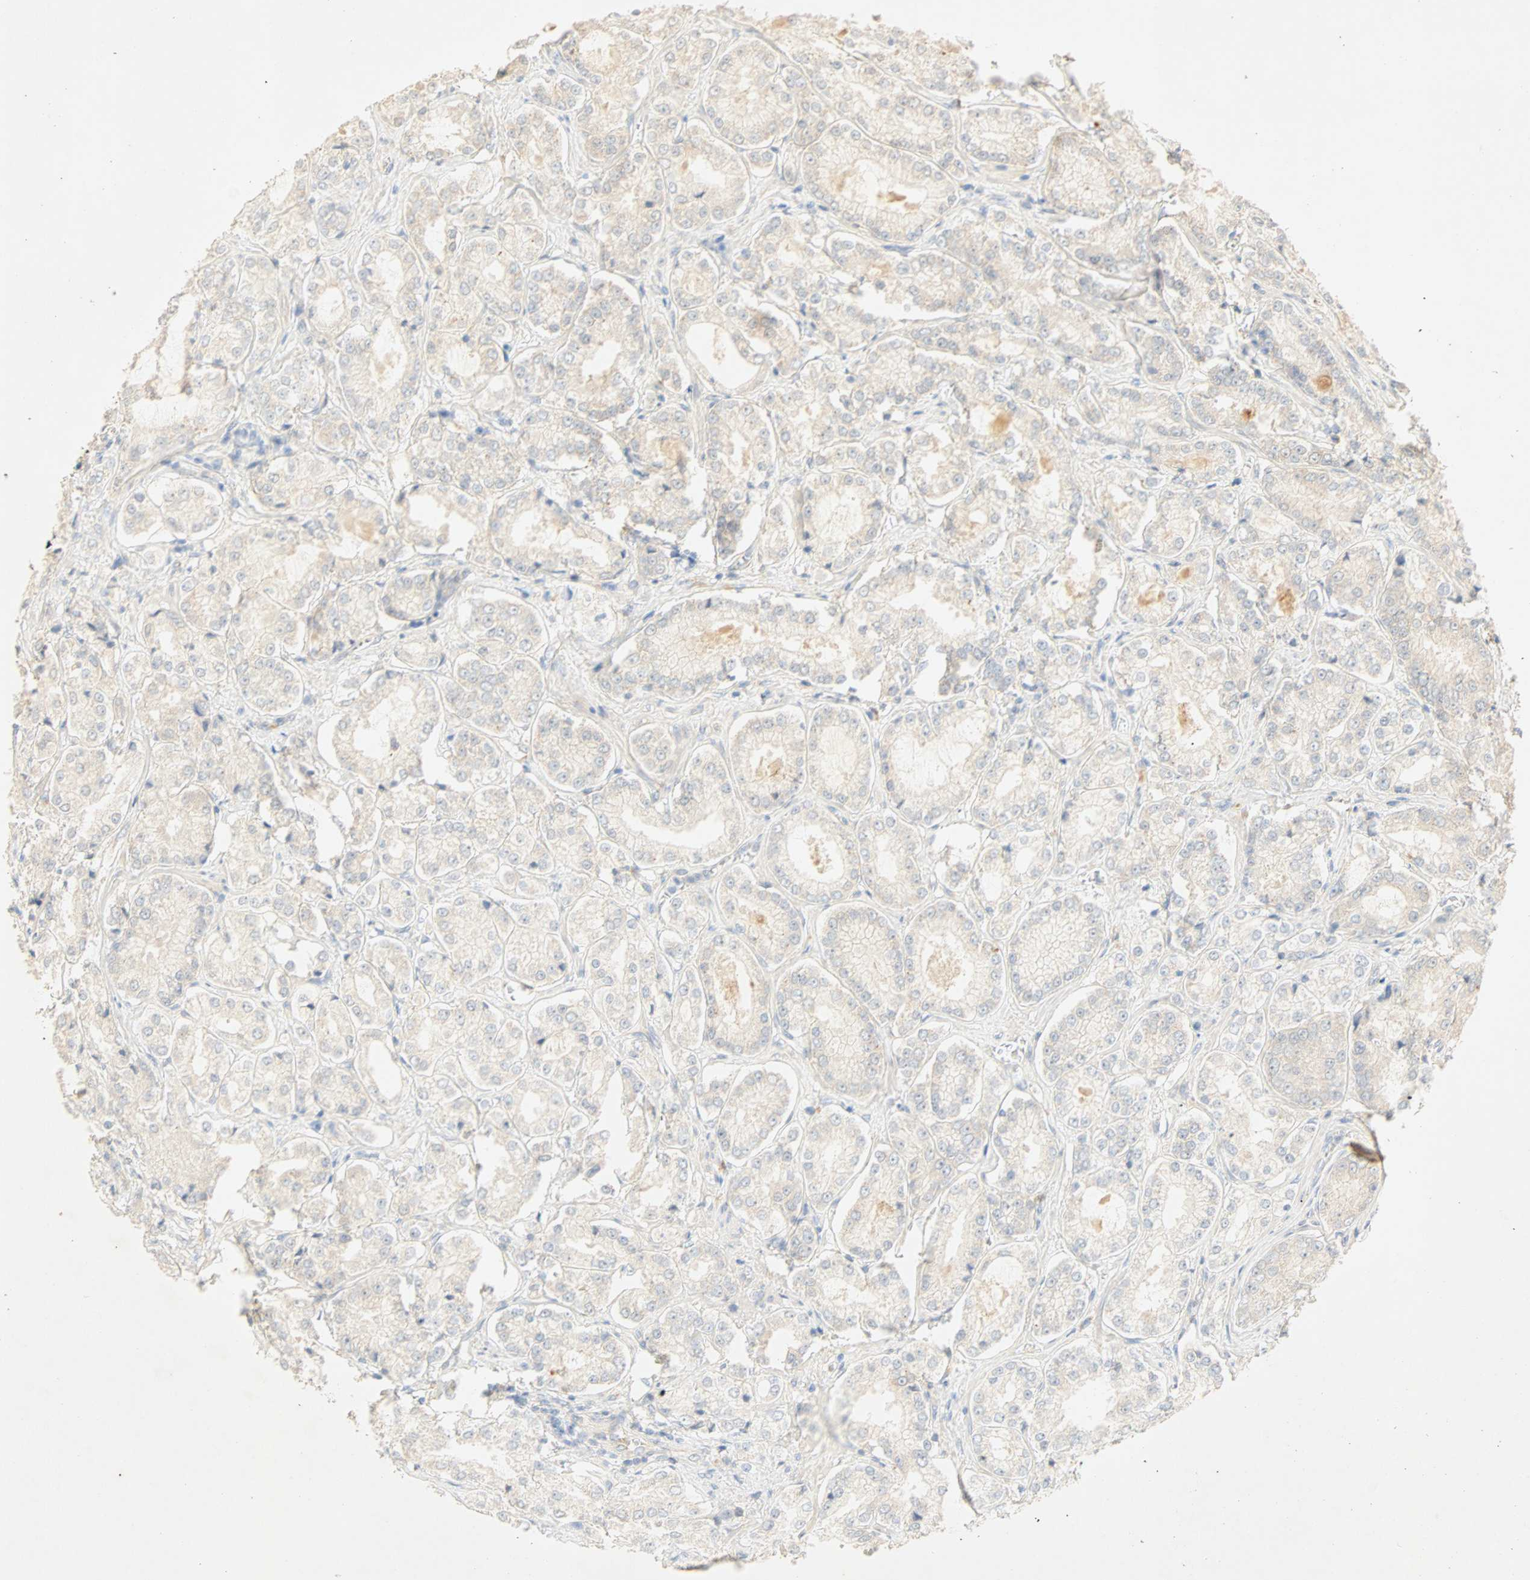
{"staining": {"intensity": "weak", "quantity": "25%-75%", "location": "cytoplasmic/membranous"}, "tissue": "prostate cancer", "cell_type": "Tumor cells", "image_type": "cancer", "snomed": [{"axis": "morphology", "description": "Adenocarcinoma, High grade"}, {"axis": "topography", "description": "Prostate"}], "caption": "The image displays immunohistochemical staining of prostate high-grade adenocarcinoma. There is weak cytoplasmic/membranous staining is appreciated in approximately 25%-75% of tumor cells.", "gene": "SELENBP1", "patient": {"sex": "male", "age": 73}}